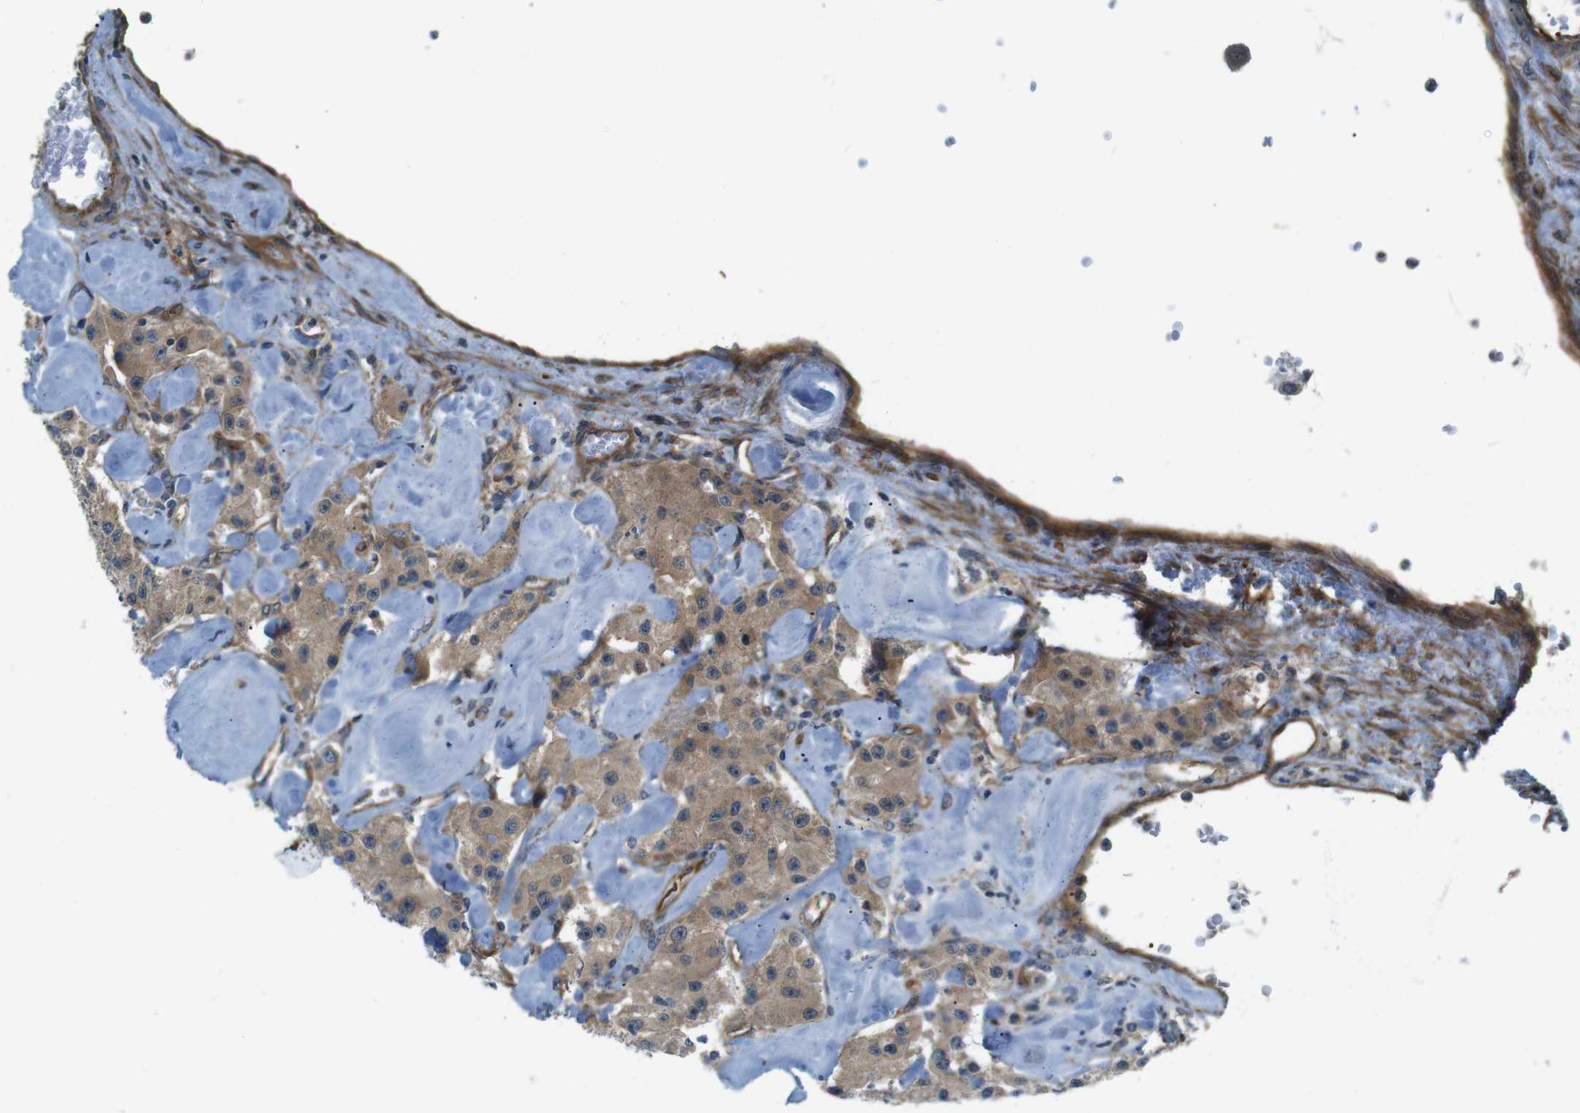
{"staining": {"intensity": "moderate", "quantity": ">75%", "location": "cytoplasmic/membranous"}, "tissue": "carcinoid", "cell_type": "Tumor cells", "image_type": "cancer", "snomed": [{"axis": "morphology", "description": "Carcinoid, malignant, NOS"}, {"axis": "topography", "description": "Pancreas"}], "caption": "This micrograph shows carcinoid (malignant) stained with IHC to label a protein in brown. The cytoplasmic/membranous of tumor cells show moderate positivity for the protein. Nuclei are counter-stained blue.", "gene": "TSC1", "patient": {"sex": "male", "age": 41}}